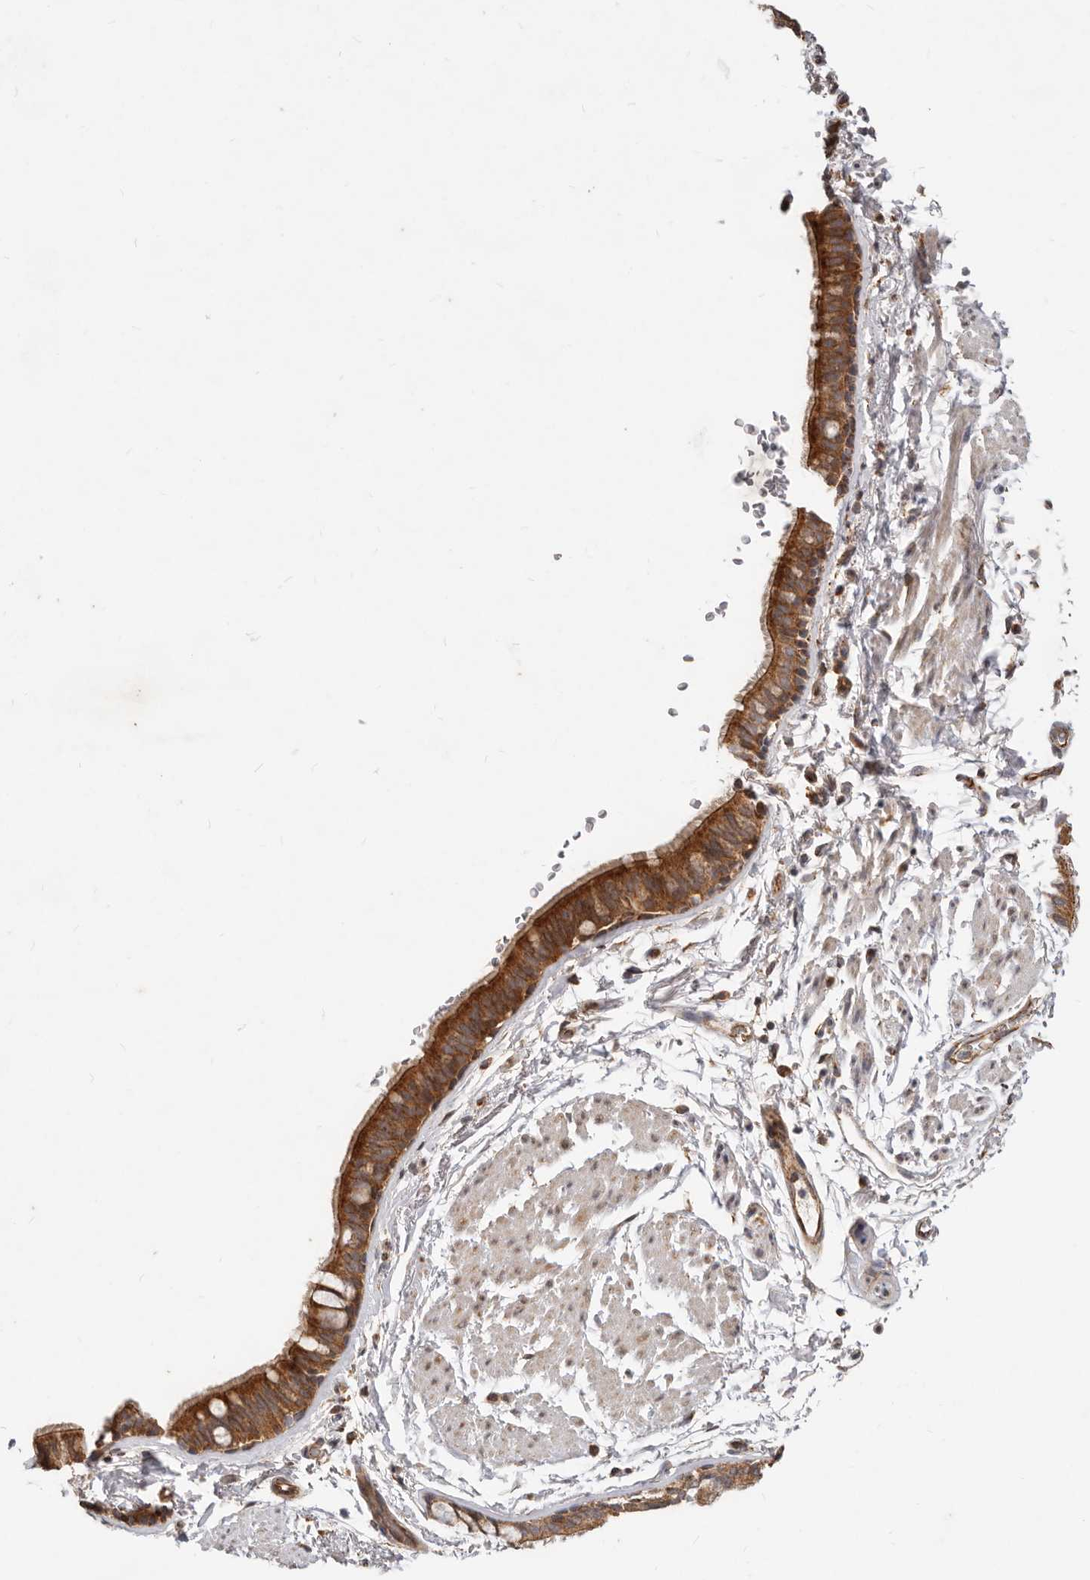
{"staining": {"intensity": "strong", "quantity": ">75%", "location": "cytoplasmic/membranous"}, "tissue": "bronchus", "cell_type": "Respiratory epithelial cells", "image_type": "normal", "snomed": [{"axis": "morphology", "description": "Normal tissue, NOS"}, {"axis": "topography", "description": "Lymph node"}, {"axis": "topography", "description": "Bronchus"}], "caption": "Bronchus stained with DAB IHC demonstrates high levels of strong cytoplasmic/membranous positivity in approximately >75% of respiratory epithelial cells.", "gene": "USP49", "patient": {"sex": "female", "age": 70}}